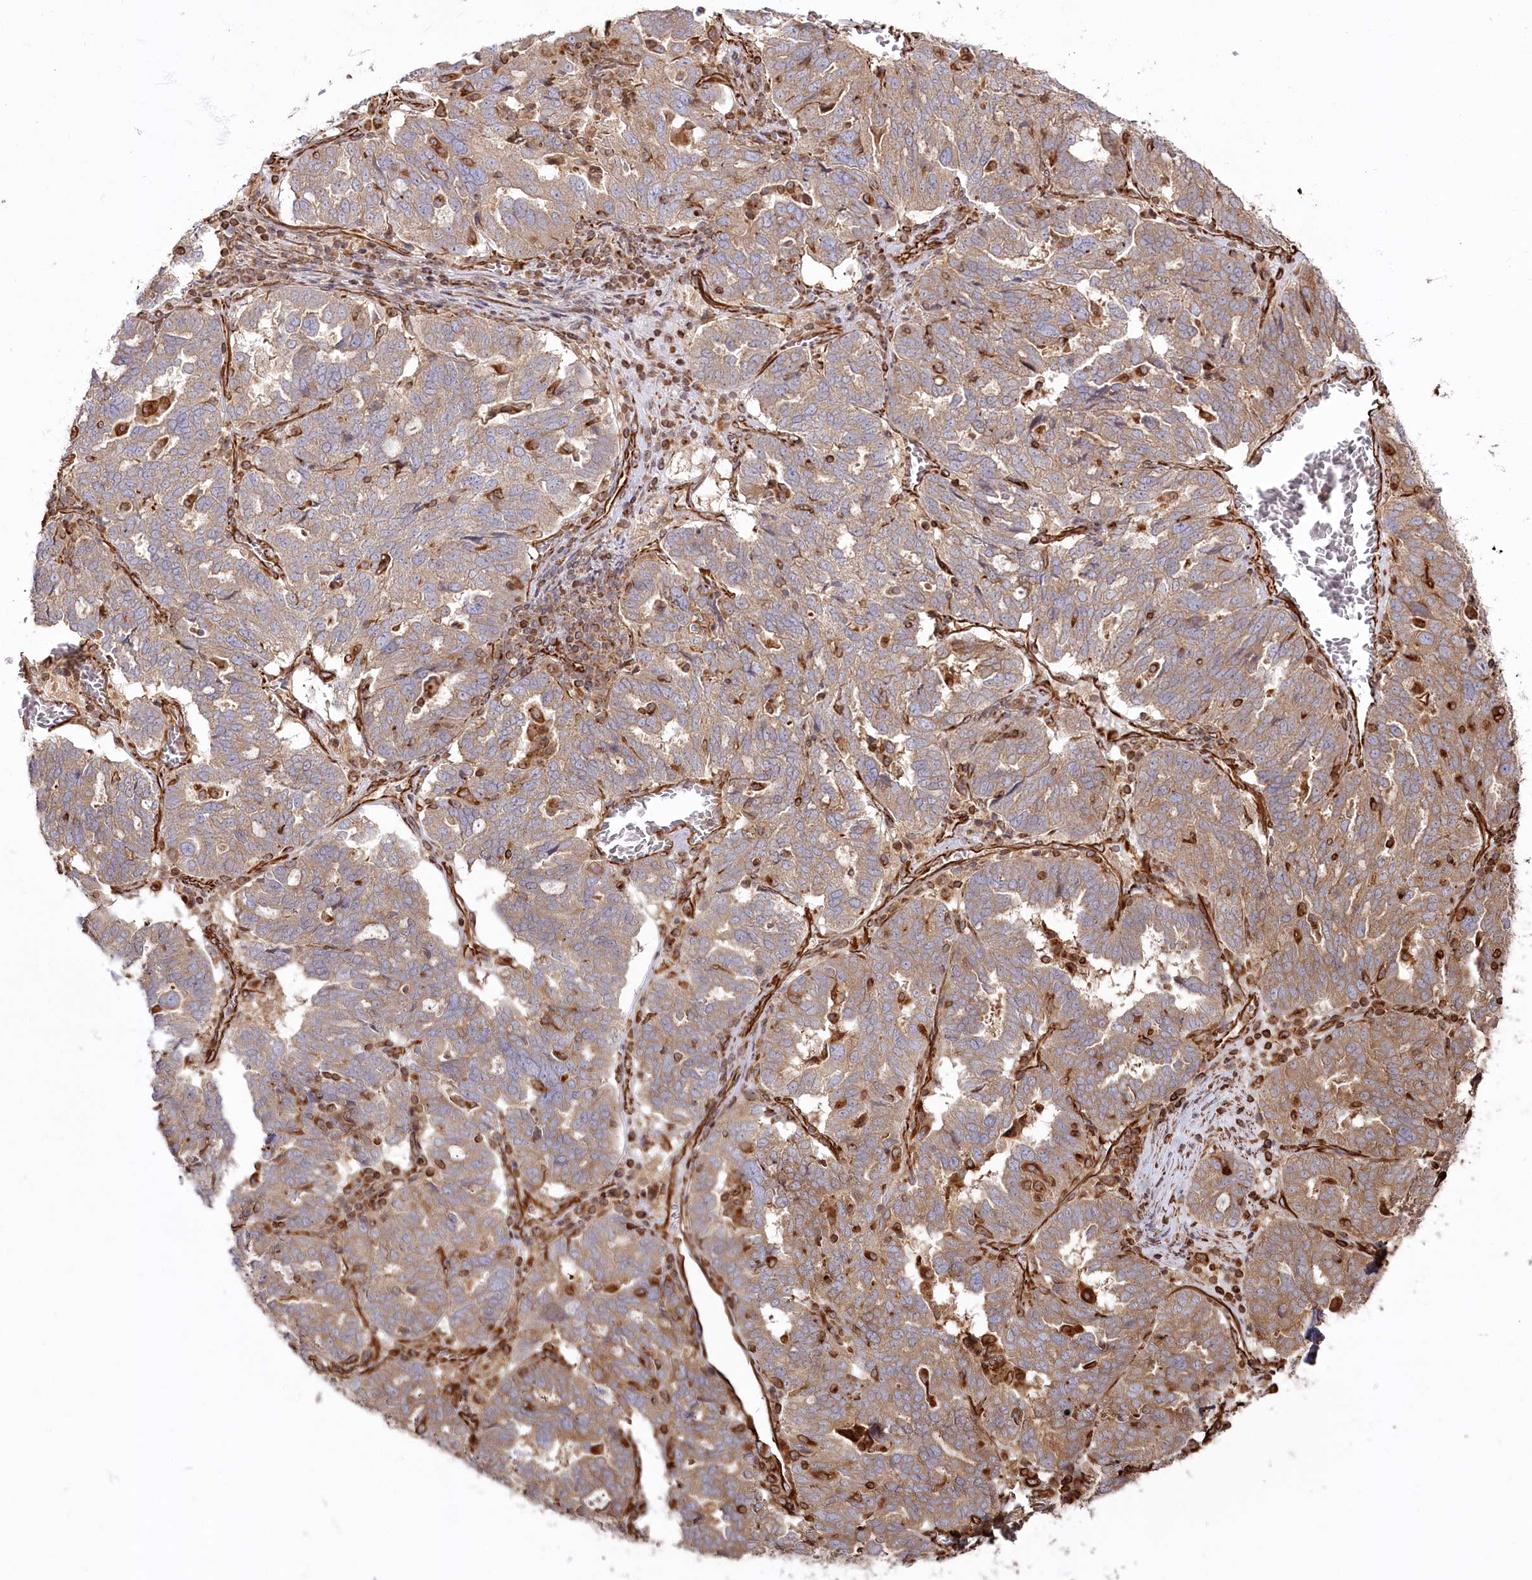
{"staining": {"intensity": "moderate", "quantity": ">75%", "location": "cytoplasmic/membranous"}, "tissue": "ovarian cancer", "cell_type": "Tumor cells", "image_type": "cancer", "snomed": [{"axis": "morphology", "description": "Cystadenocarcinoma, serous, NOS"}, {"axis": "topography", "description": "Ovary"}], "caption": "Immunohistochemistry (IHC) (DAB) staining of human serous cystadenocarcinoma (ovarian) shows moderate cytoplasmic/membranous protein staining in approximately >75% of tumor cells.", "gene": "TTC1", "patient": {"sex": "female", "age": 59}}